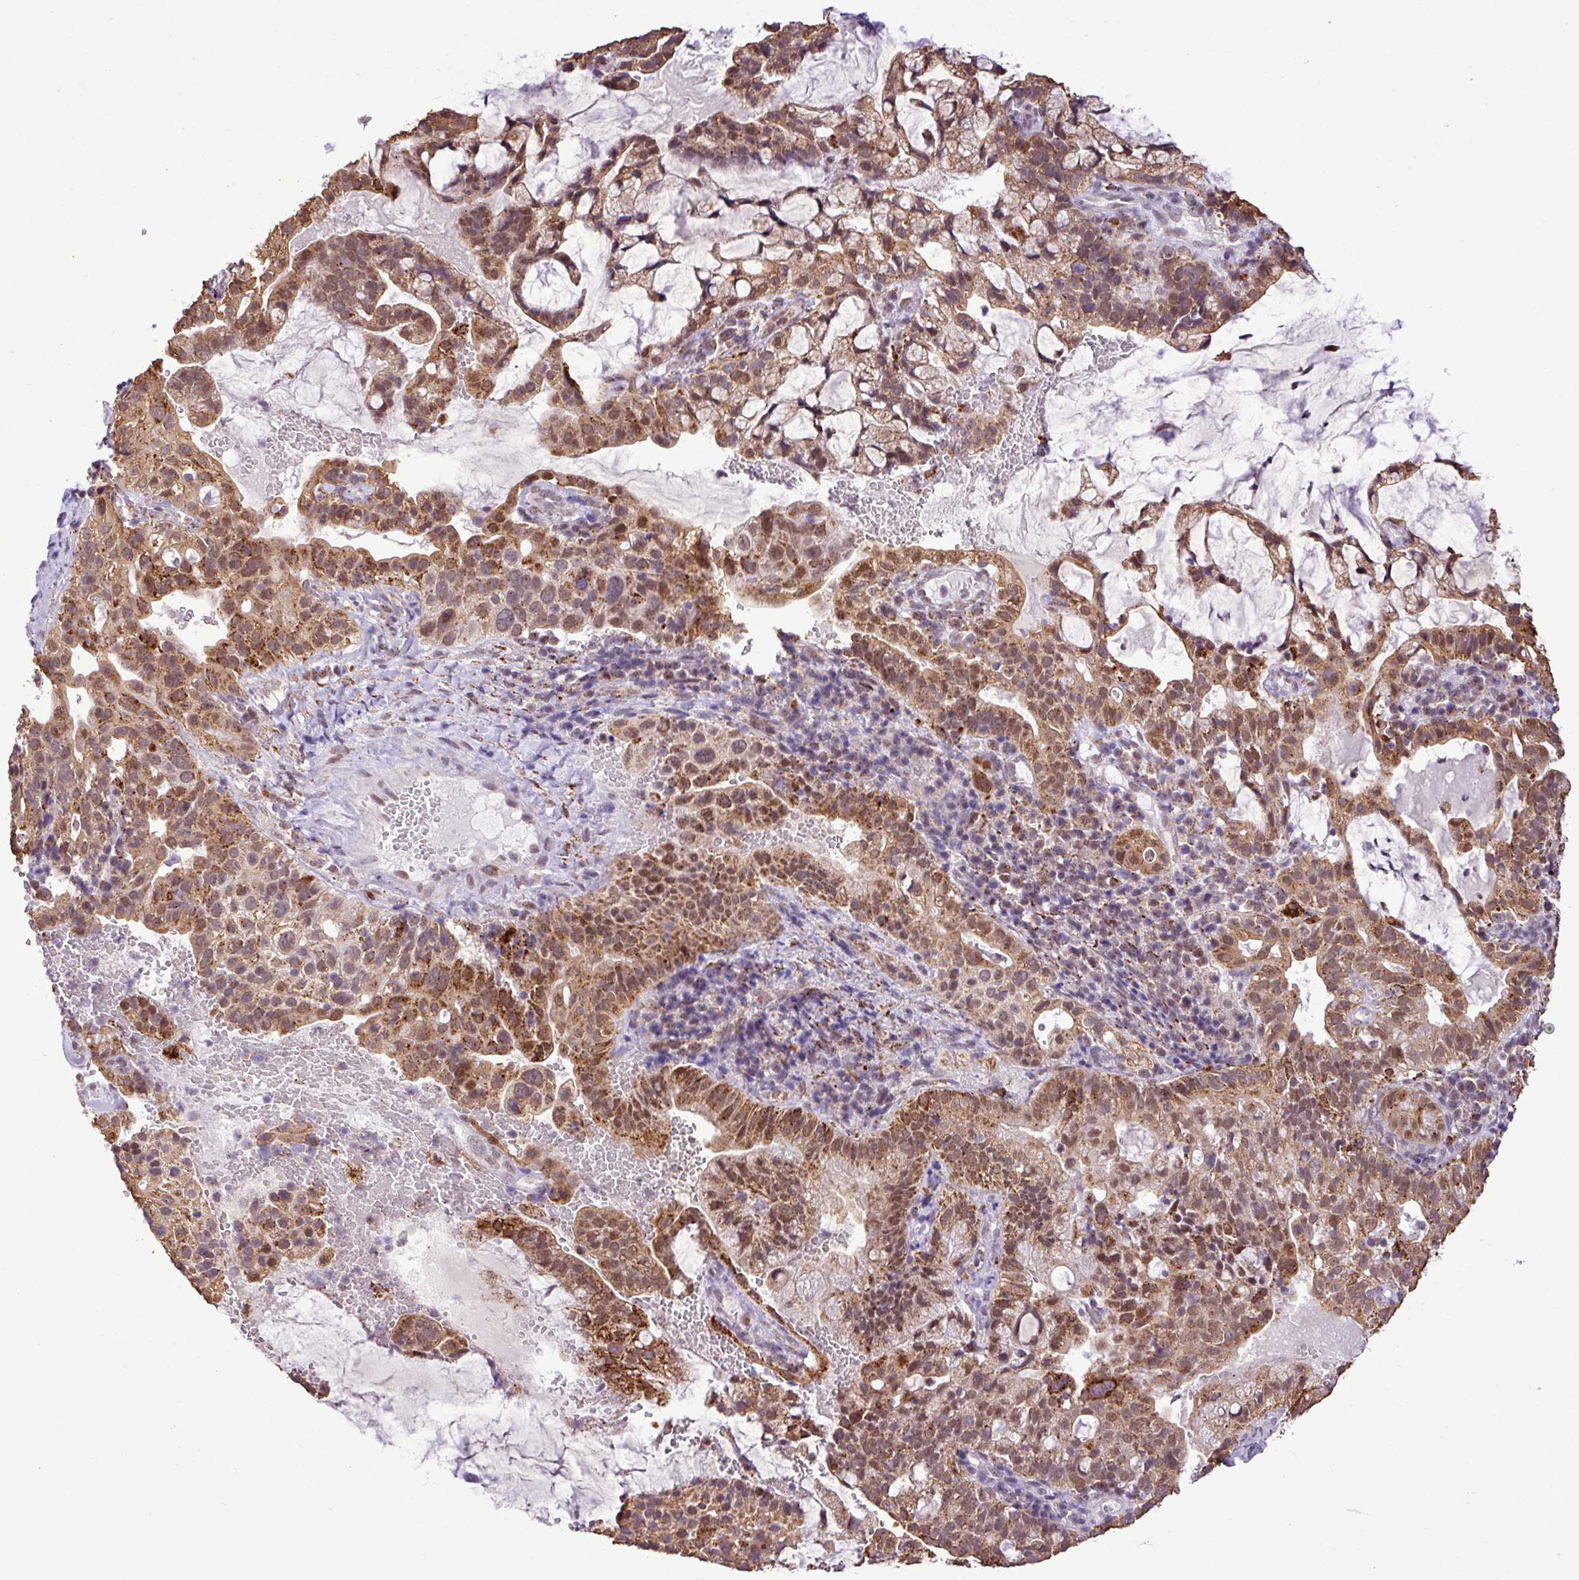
{"staining": {"intensity": "strong", "quantity": ">75%", "location": "cytoplasmic/membranous"}, "tissue": "cervical cancer", "cell_type": "Tumor cells", "image_type": "cancer", "snomed": [{"axis": "morphology", "description": "Adenocarcinoma, NOS"}, {"axis": "topography", "description": "Cervix"}], "caption": "There is high levels of strong cytoplasmic/membranous expression in tumor cells of adenocarcinoma (cervical), as demonstrated by immunohistochemical staining (brown color).", "gene": "SGPP1", "patient": {"sex": "female", "age": 41}}